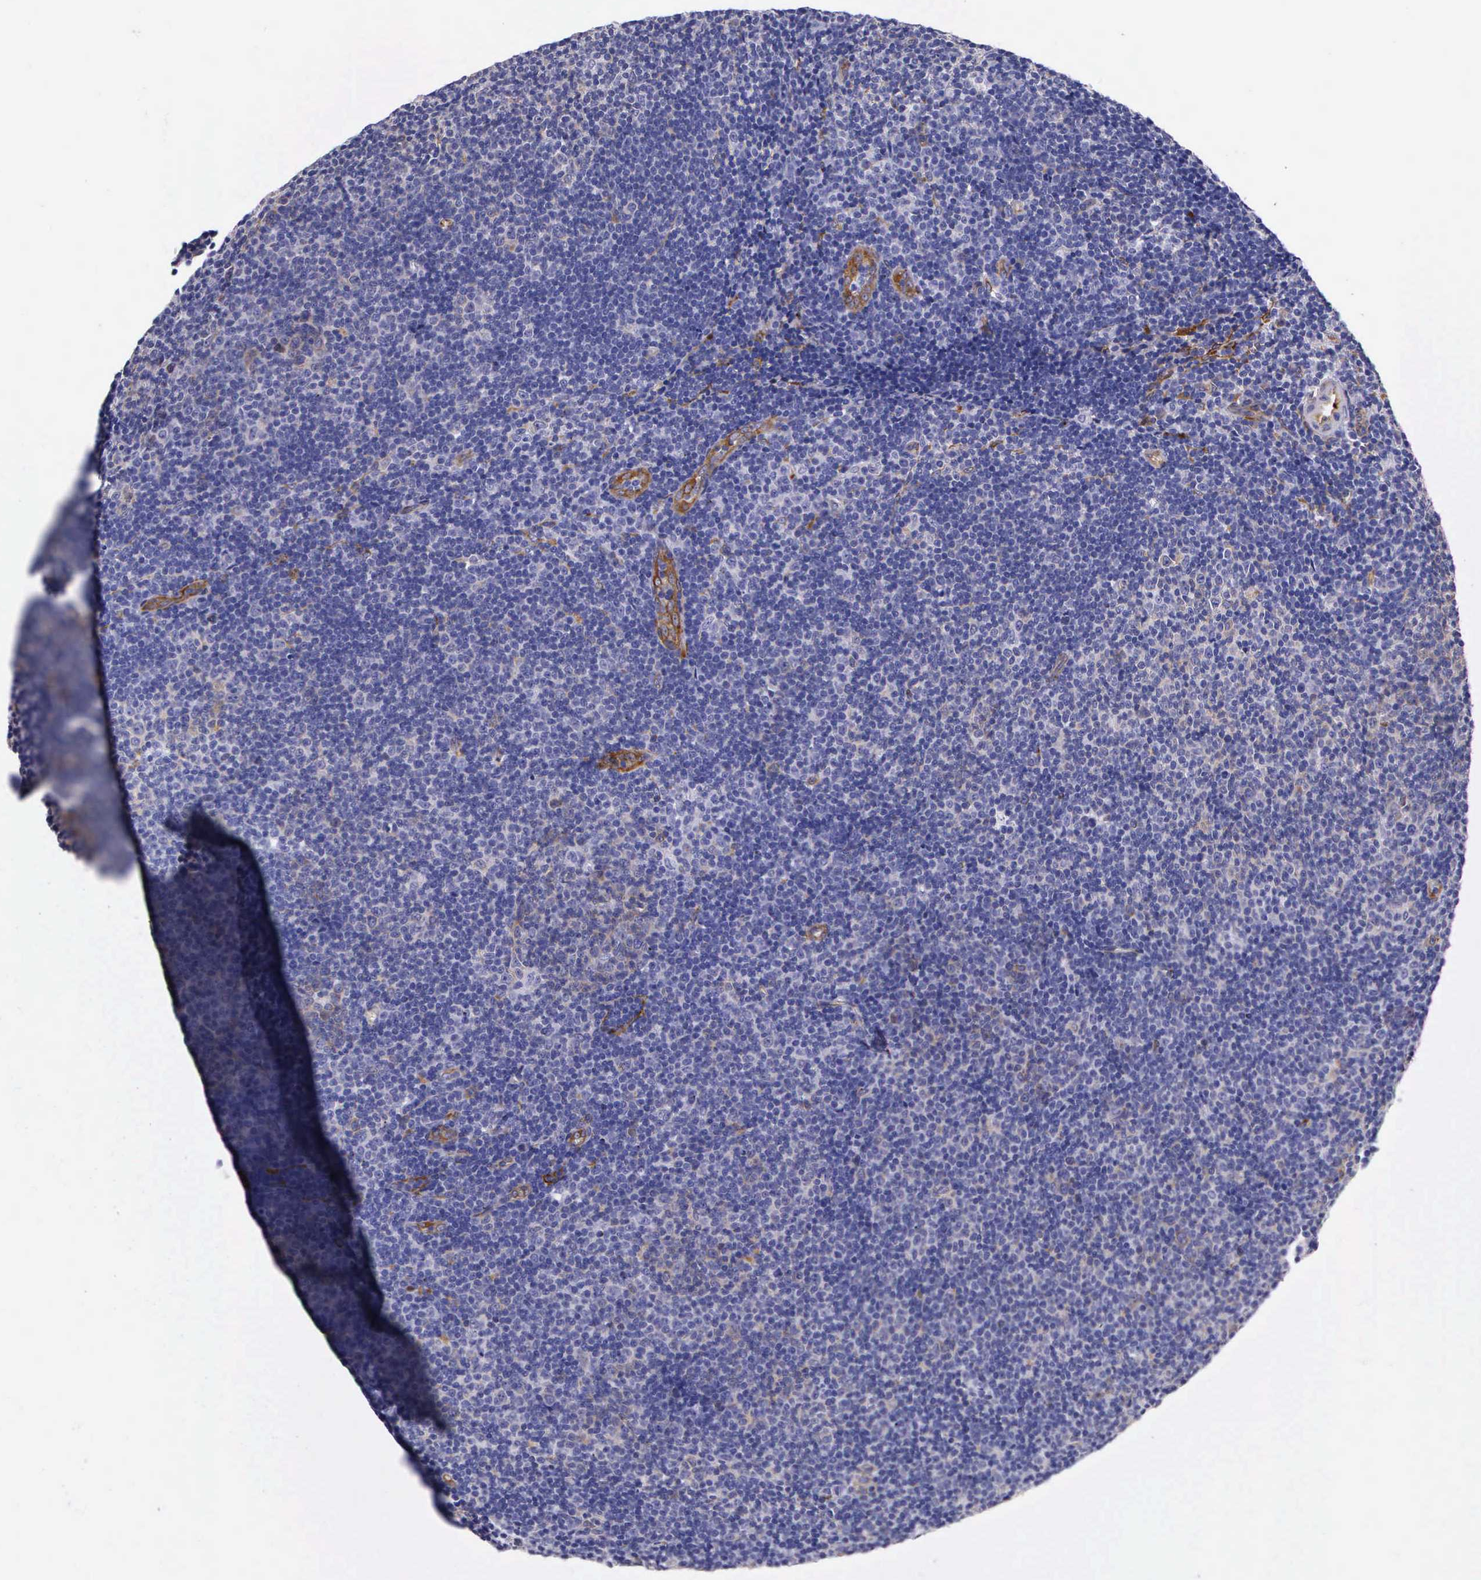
{"staining": {"intensity": "negative", "quantity": "none", "location": "none"}, "tissue": "lymphoma", "cell_type": "Tumor cells", "image_type": "cancer", "snomed": [{"axis": "morphology", "description": "Malignant lymphoma, non-Hodgkin's type, Low grade"}, {"axis": "topography", "description": "Lymph node"}], "caption": "High magnification brightfield microscopy of lymphoma stained with DAB (3,3'-diaminobenzidine) (brown) and counterstained with hematoxylin (blue): tumor cells show no significant staining.", "gene": "BCAR1", "patient": {"sex": "male", "age": 49}}